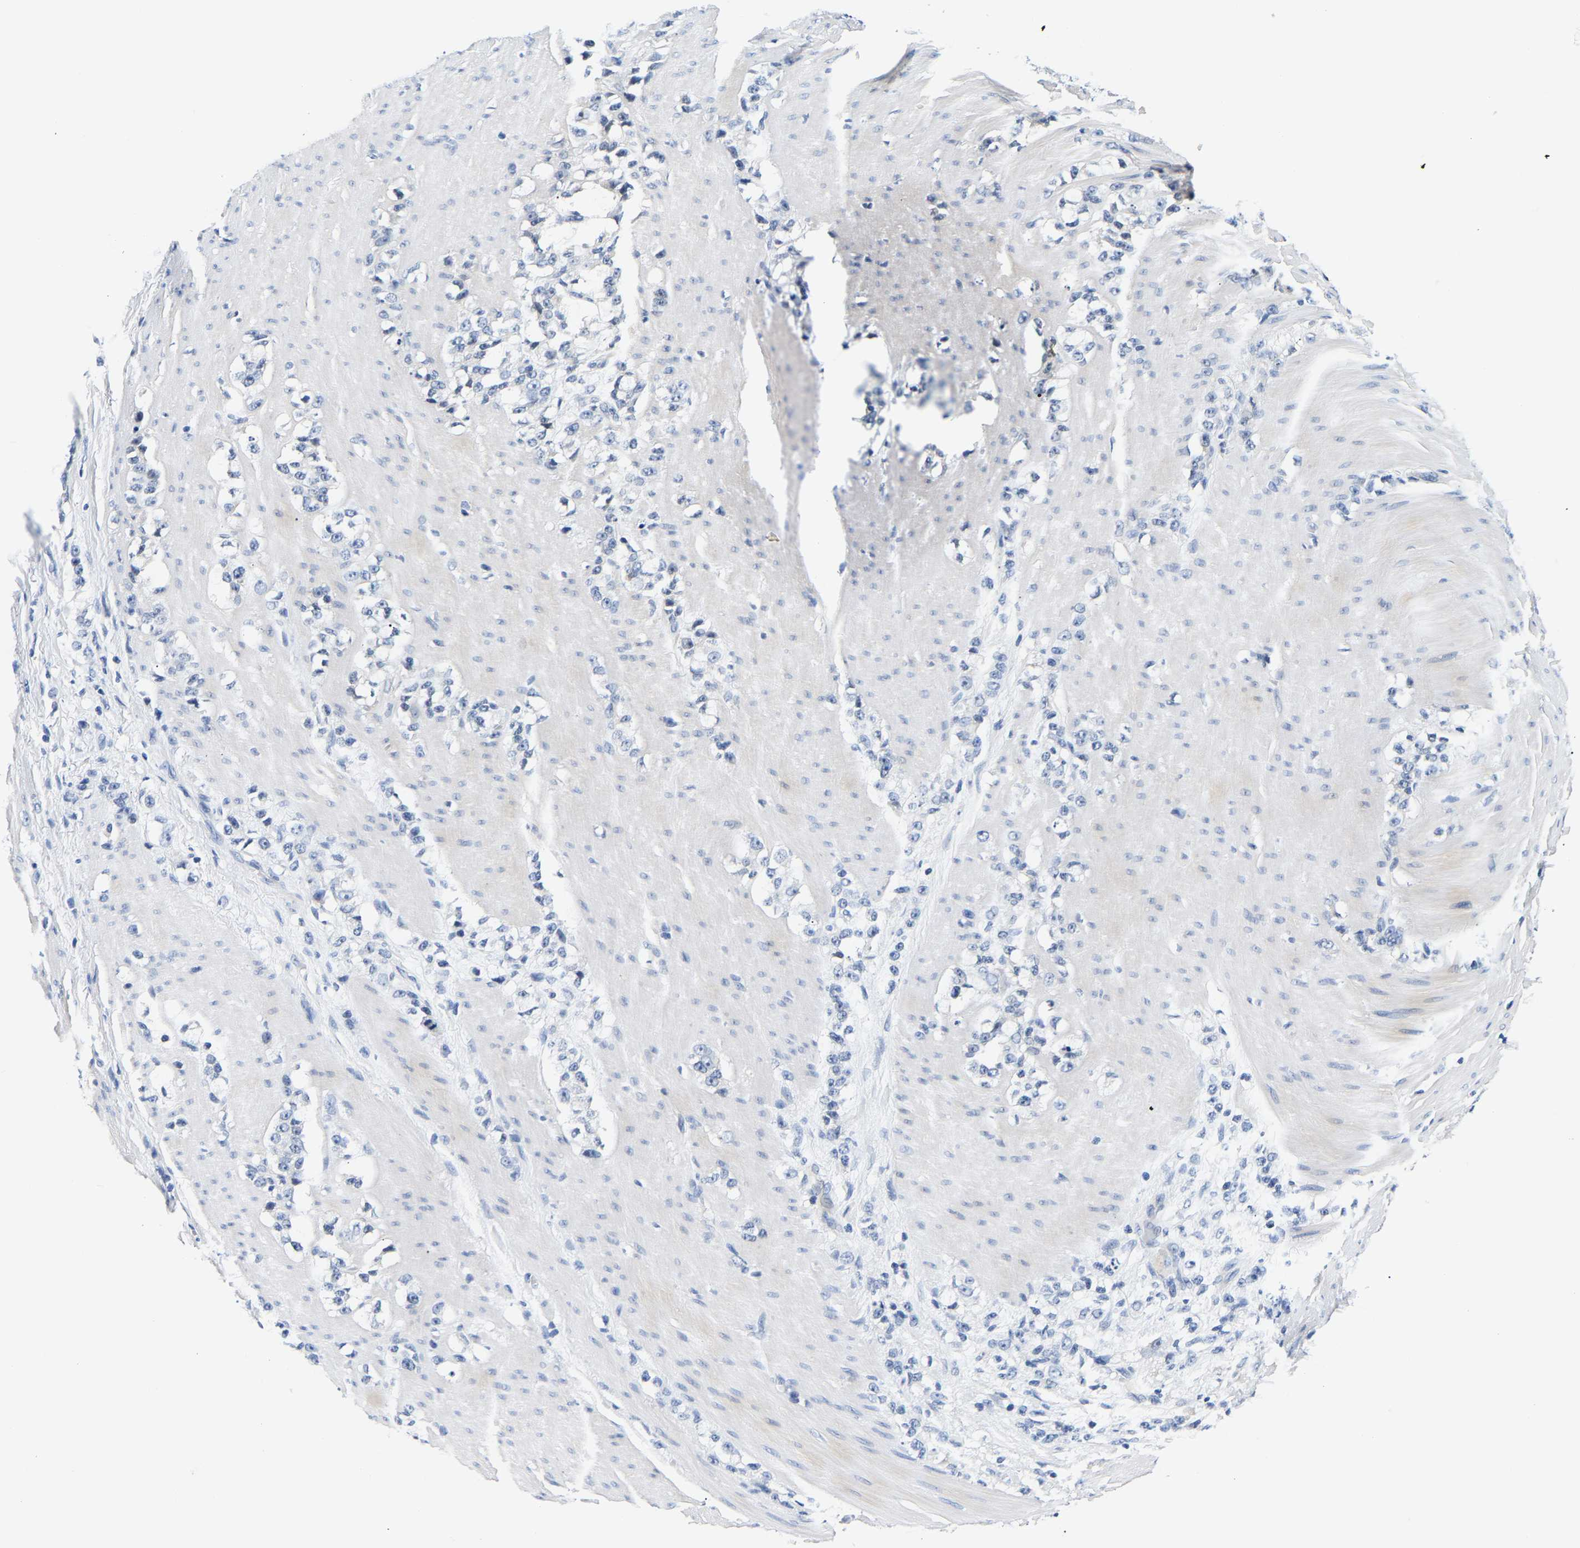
{"staining": {"intensity": "negative", "quantity": "none", "location": "none"}, "tissue": "stomach cancer", "cell_type": "Tumor cells", "image_type": "cancer", "snomed": [{"axis": "morphology", "description": "Adenocarcinoma, NOS"}, {"axis": "topography", "description": "Stomach, lower"}], "caption": "DAB (3,3'-diaminobenzidine) immunohistochemical staining of human stomach cancer (adenocarcinoma) reveals no significant staining in tumor cells.", "gene": "UCHL3", "patient": {"sex": "male", "age": 88}}